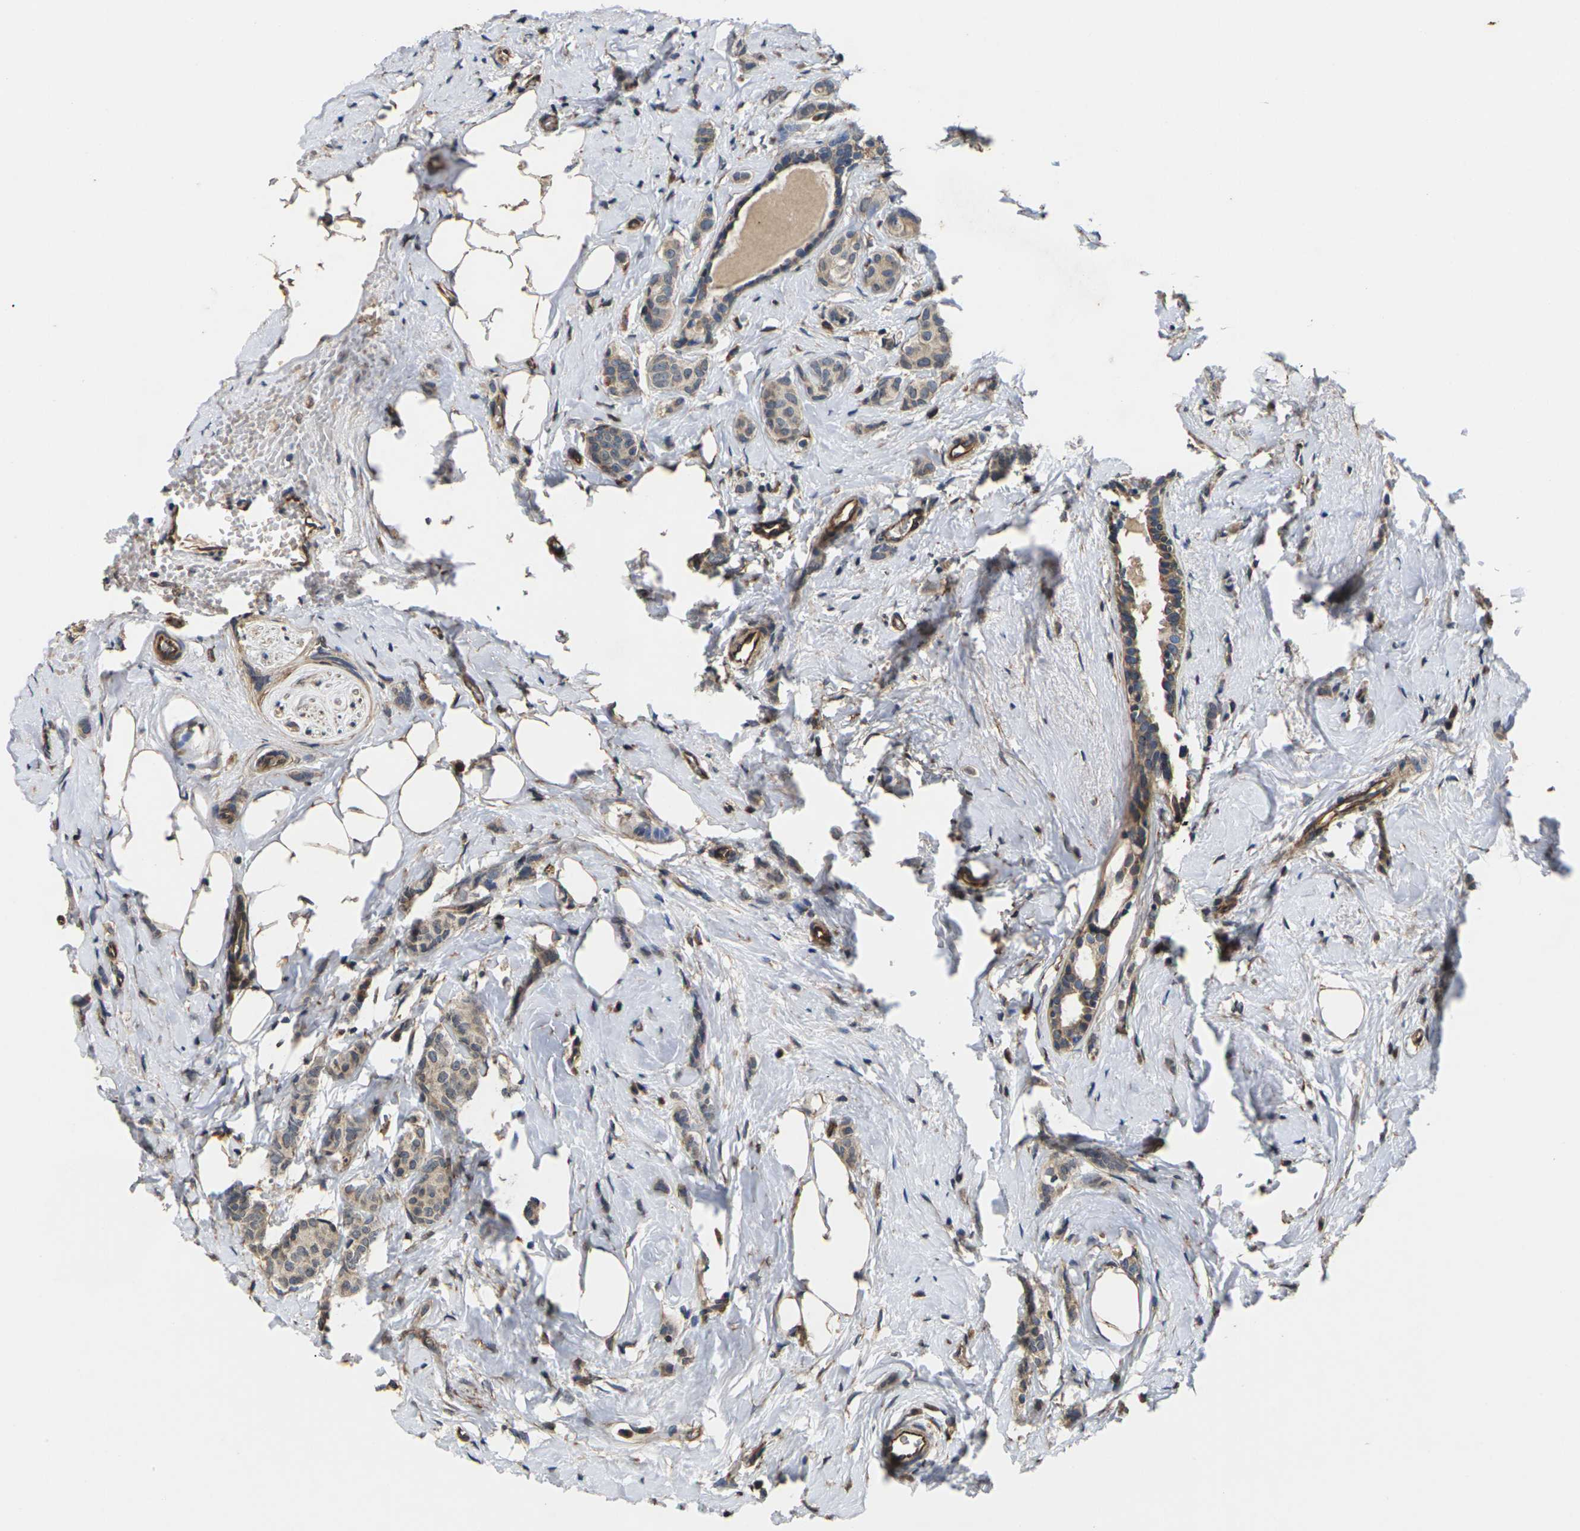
{"staining": {"intensity": "weak", "quantity": ">75%", "location": "cytoplasmic/membranous"}, "tissue": "breast cancer", "cell_type": "Tumor cells", "image_type": "cancer", "snomed": [{"axis": "morphology", "description": "Lobular carcinoma"}, {"axis": "topography", "description": "Breast"}], "caption": "Protein positivity by IHC displays weak cytoplasmic/membranous expression in approximately >75% of tumor cells in breast lobular carcinoma. (DAB (3,3'-diaminobenzidine) IHC, brown staining for protein, blue staining for nuclei).", "gene": "DKK2", "patient": {"sex": "female", "age": 60}}